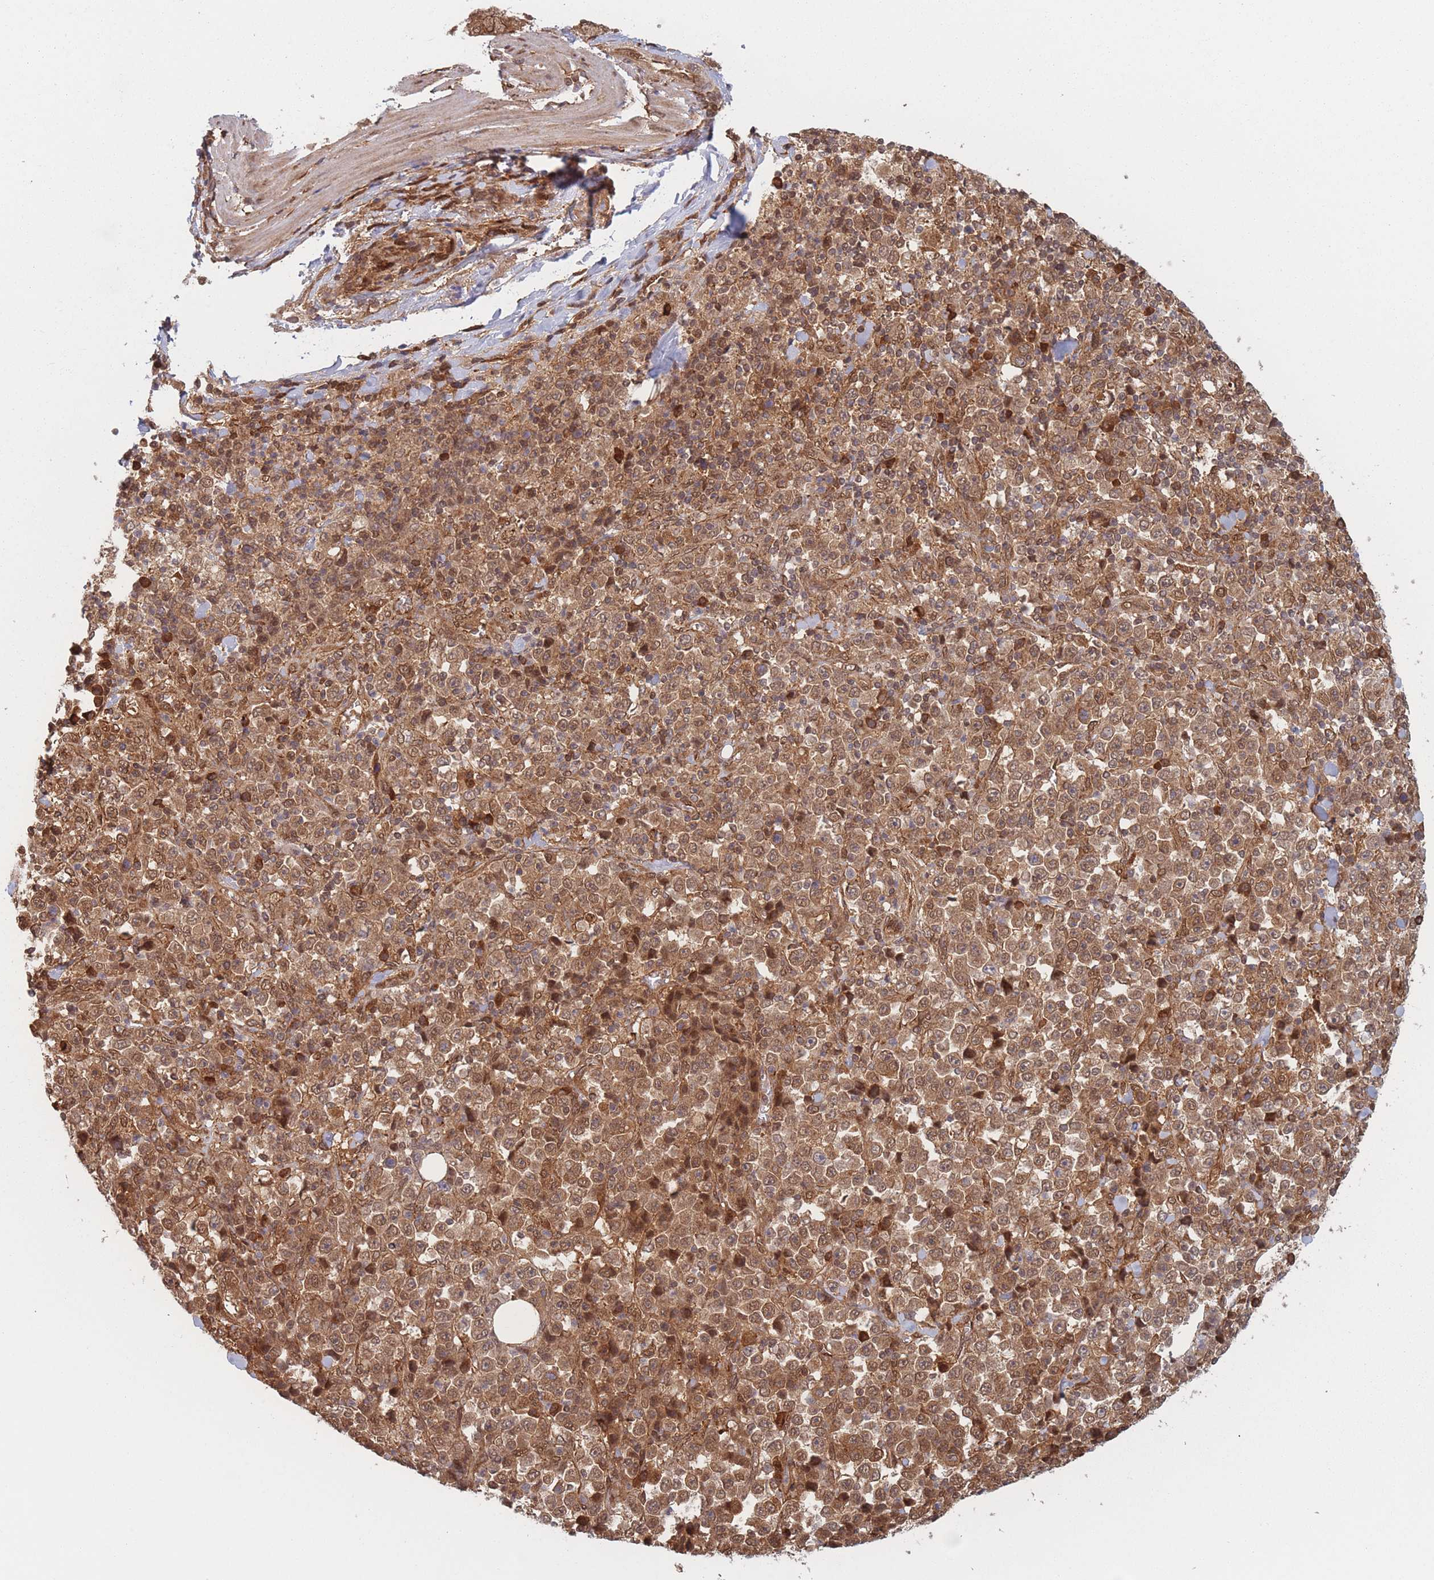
{"staining": {"intensity": "moderate", "quantity": ">75%", "location": "cytoplasmic/membranous,nuclear"}, "tissue": "stomach cancer", "cell_type": "Tumor cells", "image_type": "cancer", "snomed": [{"axis": "morphology", "description": "Normal tissue, NOS"}, {"axis": "morphology", "description": "Adenocarcinoma, NOS"}, {"axis": "topography", "description": "Stomach, upper"}, {"axis": "topography", "description": "Stomach"}], "caption": "An image of human stomach cancer stained for a protein displays moderate cytoplasmic/membranous and nuclear brown staining in tumor cells. The staining was performed using DAB (3,3'-diaminobenzidine) to visualize the protein expression in brown, while the nuclei were stained in blue with hematoxylin (Magnification: 20x).", "gene": "PODXL2", "patient": {"sex": "male", "age": 59}}